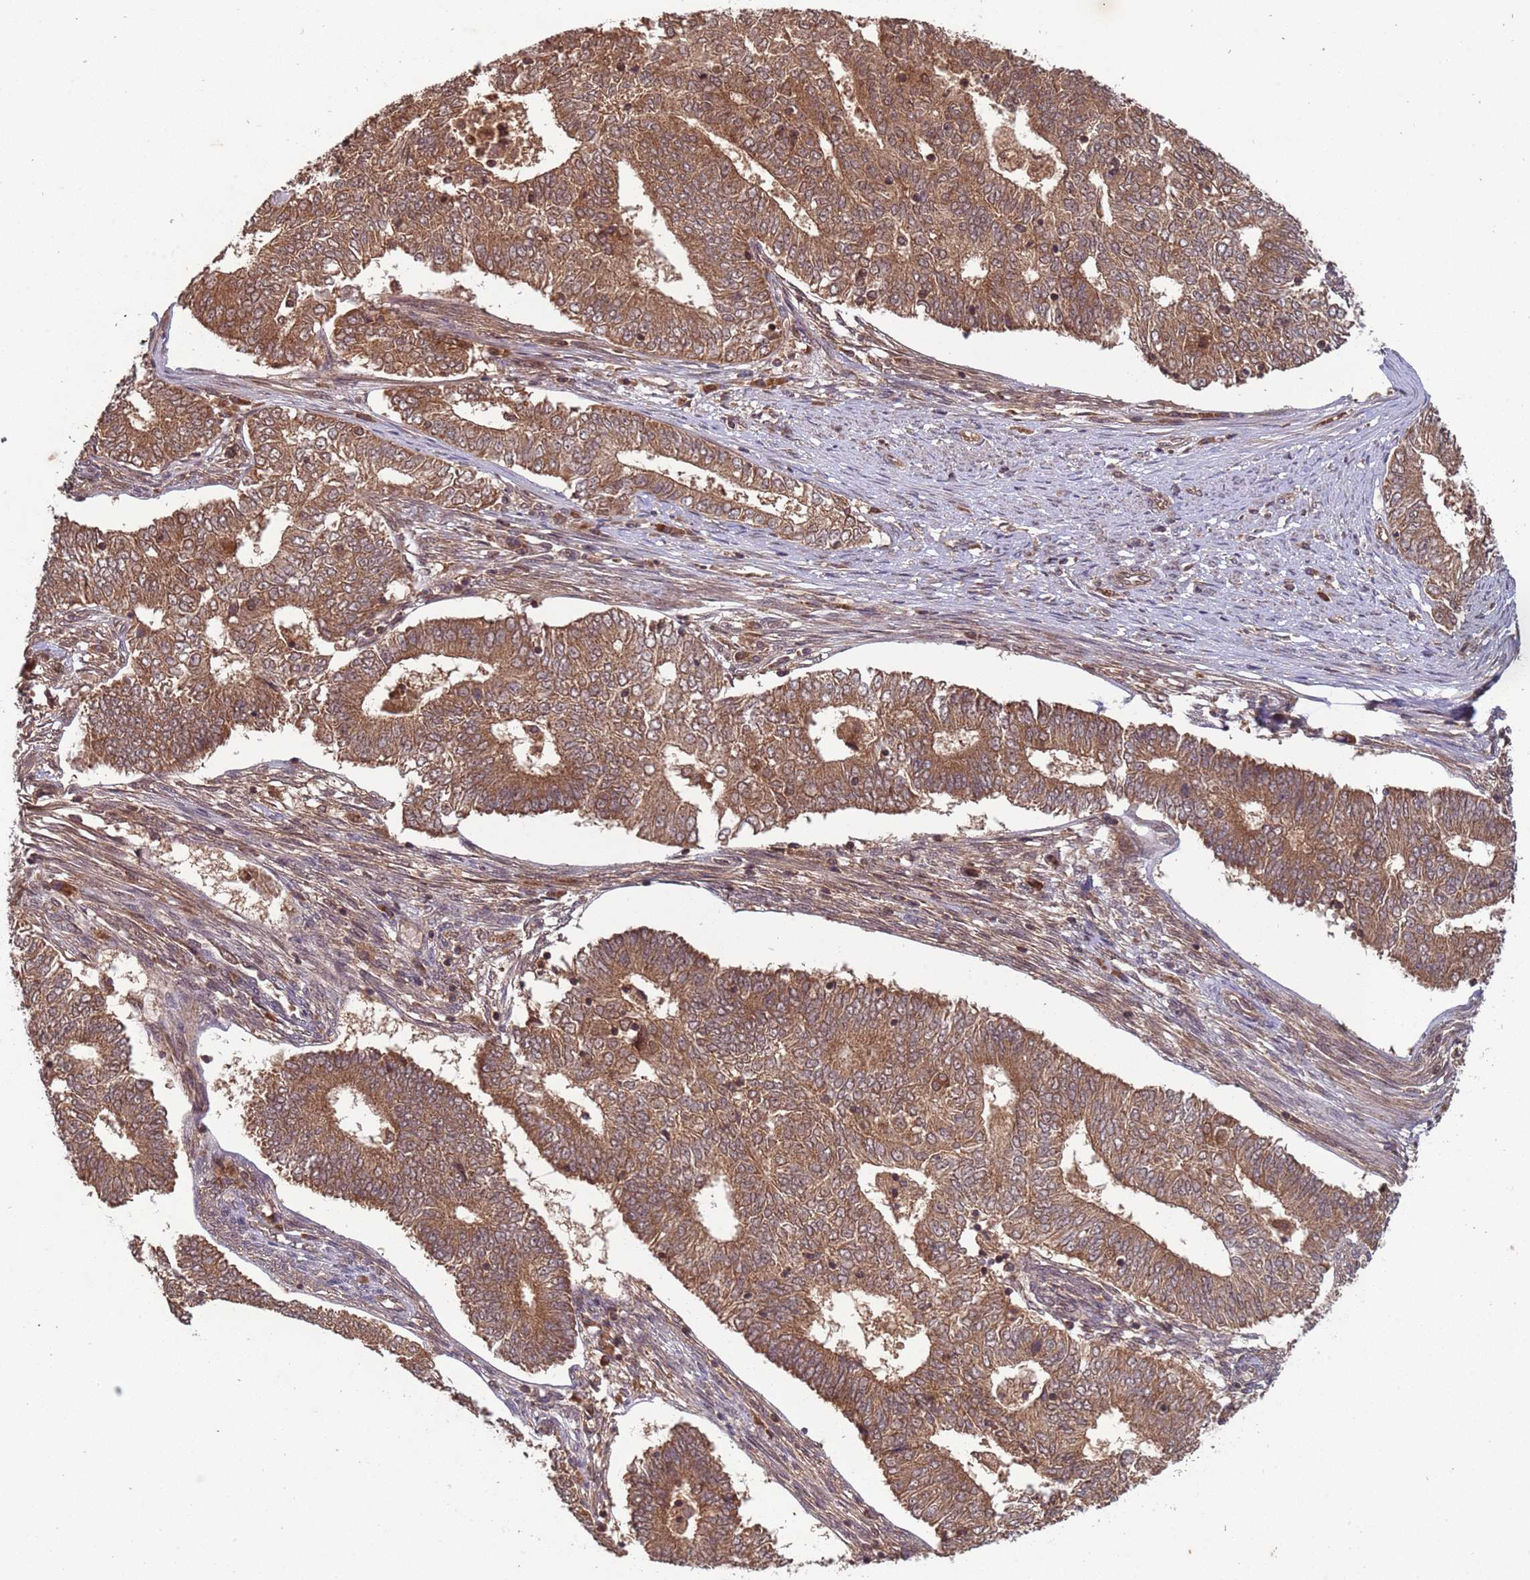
{"staining": {"intensity": "moderate", "quantity": ">75%", "location": "cytoplasmic/membranous"}, "tissue": "endometrial cancer", "cell_type": "Tumor cells", "image_type": "cancer", "snomed": [{"axis": "morphology", "description": "Adenocarcinoma, NOS"}, {"axis": "topography", "description": "Endometrium"}], "caption": "Moderate cytoplasmic/membranous expression for a protein is appreciated in approximately >75% of tumor cells of endometrial cancer (adenocarcinoma) using immunohistochemistry (IHC).", "gene": "ERI1", "patient": {"sex": "female", "age": 62}}